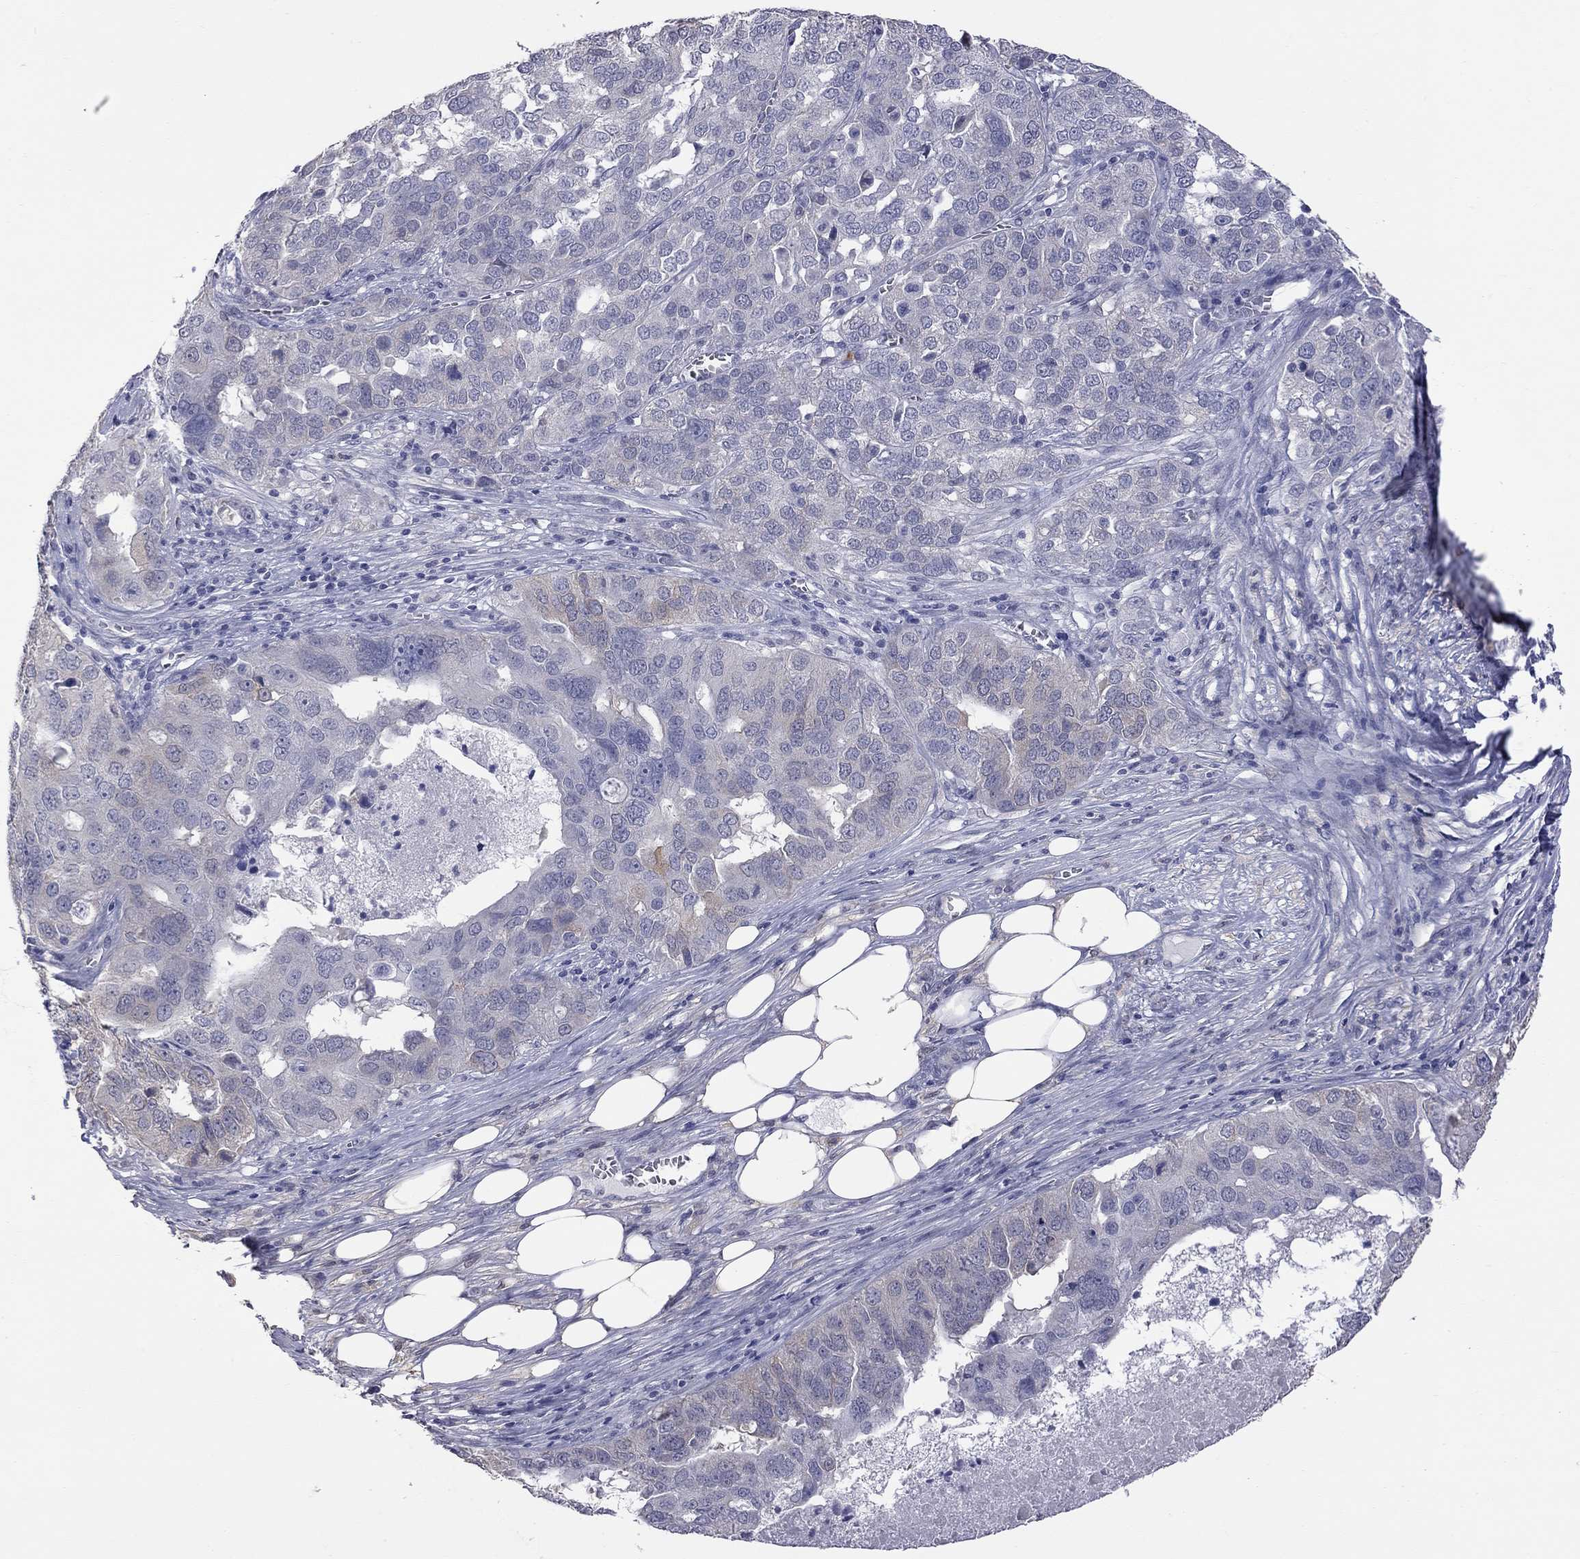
{"staining": {"intensity": "negative", "quantity": "none", "location": "none"}, "tissue": "ovarian cancer", "cell_type": "Tumor cells", "image_type": "cancer", "snomed": [{"axis": "morphology", "description": "Carcinoma, endometroid"}, {"axis": "topography", "description": "Soft tissue"}, {"axis": "topography", "description": "Ovary"}], "caption": "IHC photomicrograph of ovarian cancer (endometroid carcinoma) stained for a protein (brown), which displays no expression in tumor cells.", "gene": "HYLS1", "patient": {"sex": "female", "age": 52}}